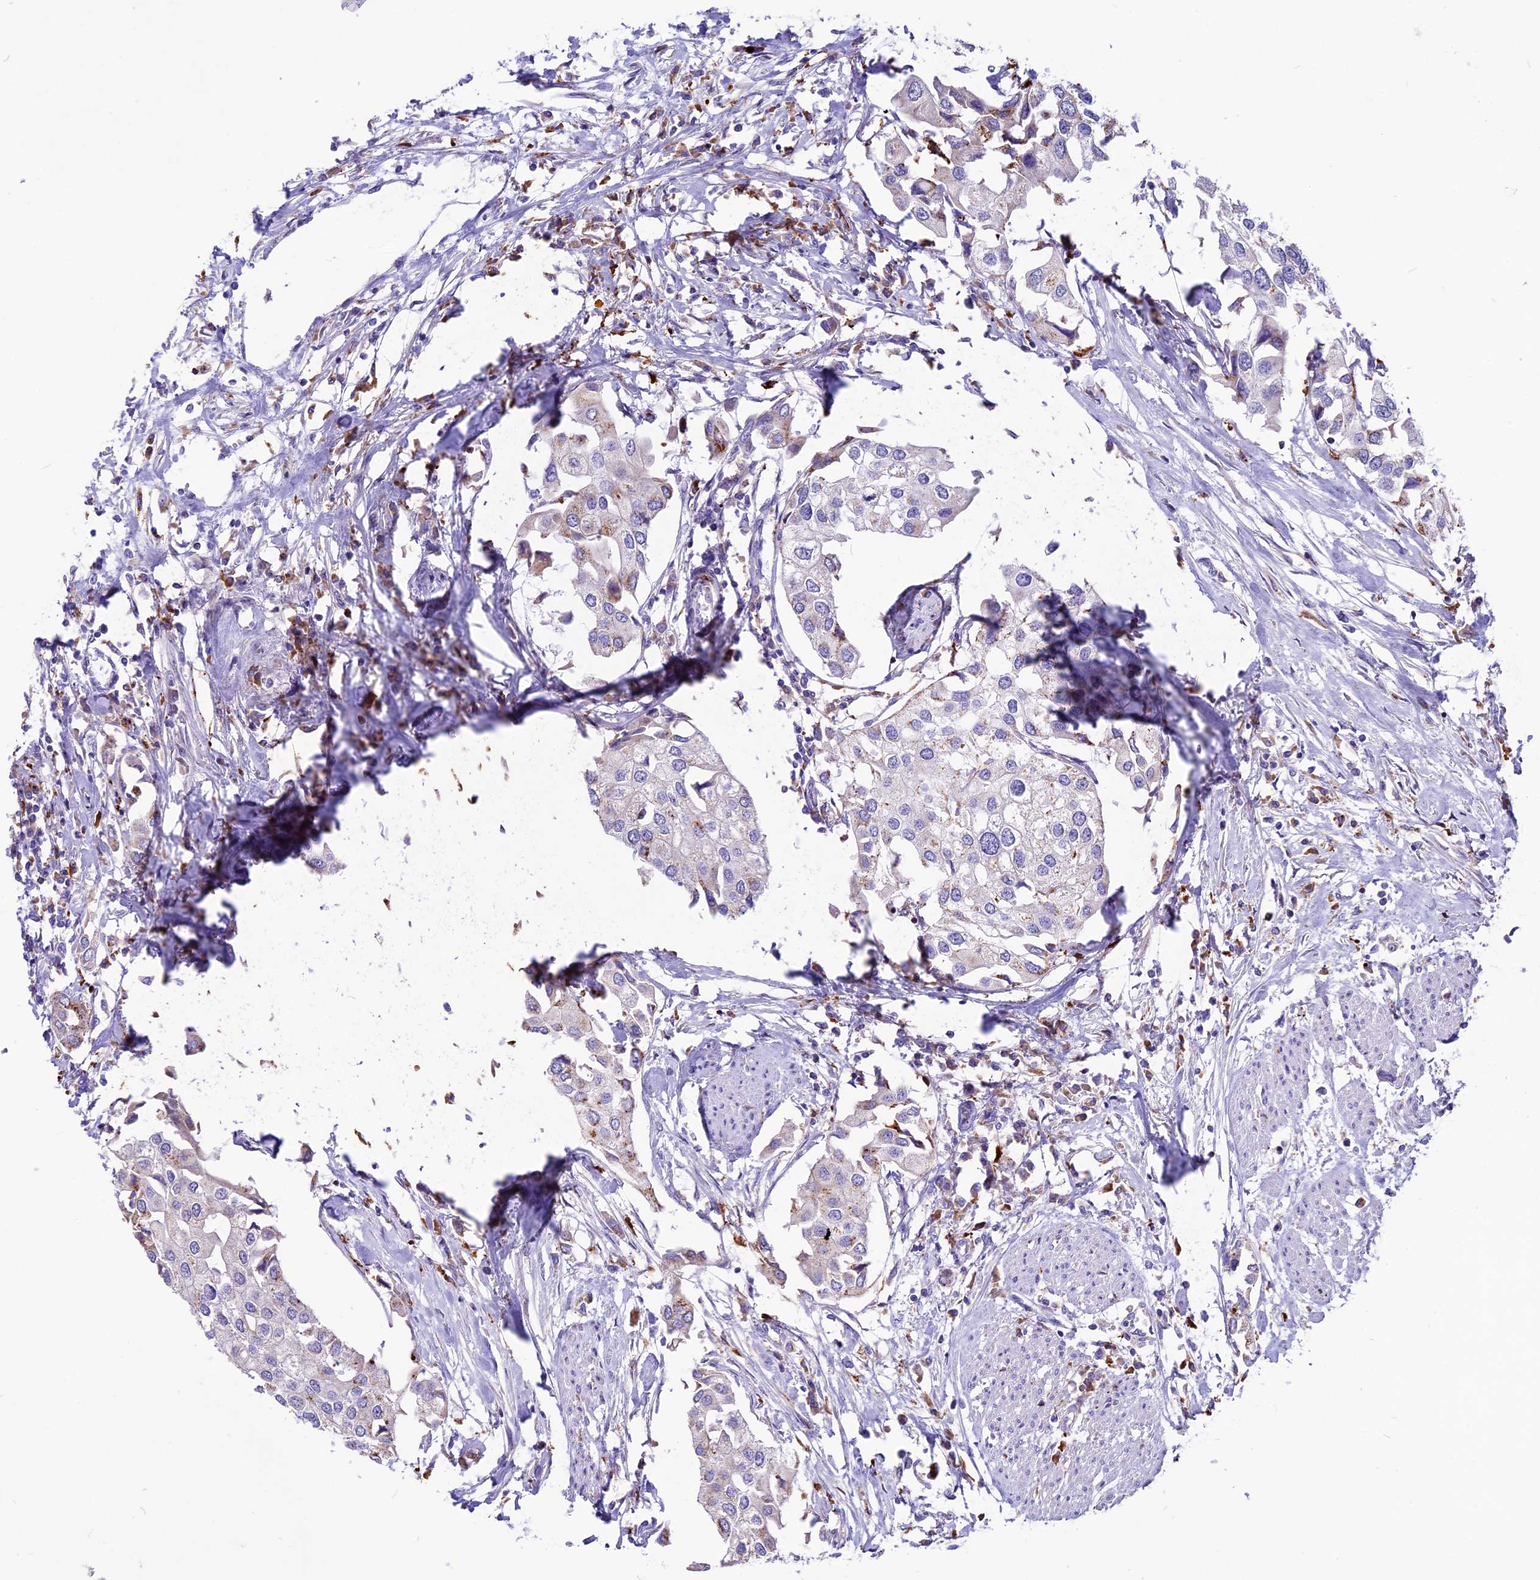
{"staining": {"intensity": "weak", "quantity": "<25%", "location": "cytoplasmic/membranous"}, "tissue": "urothelial cancer", "cell_type": "Tumor cells", "image_type": "cancer", "snomed": [{"axis": "morphology", "description": "Urothelial carcinoma, High grade"}, {"axis": "topography", "description": "Urinary bladder"}], "caption": "Immunohistochemistry of urothelial cancer displays no expression in tumor cells.", "gene": "THRSP", "patient": {"sex": "male", "age": 64}}